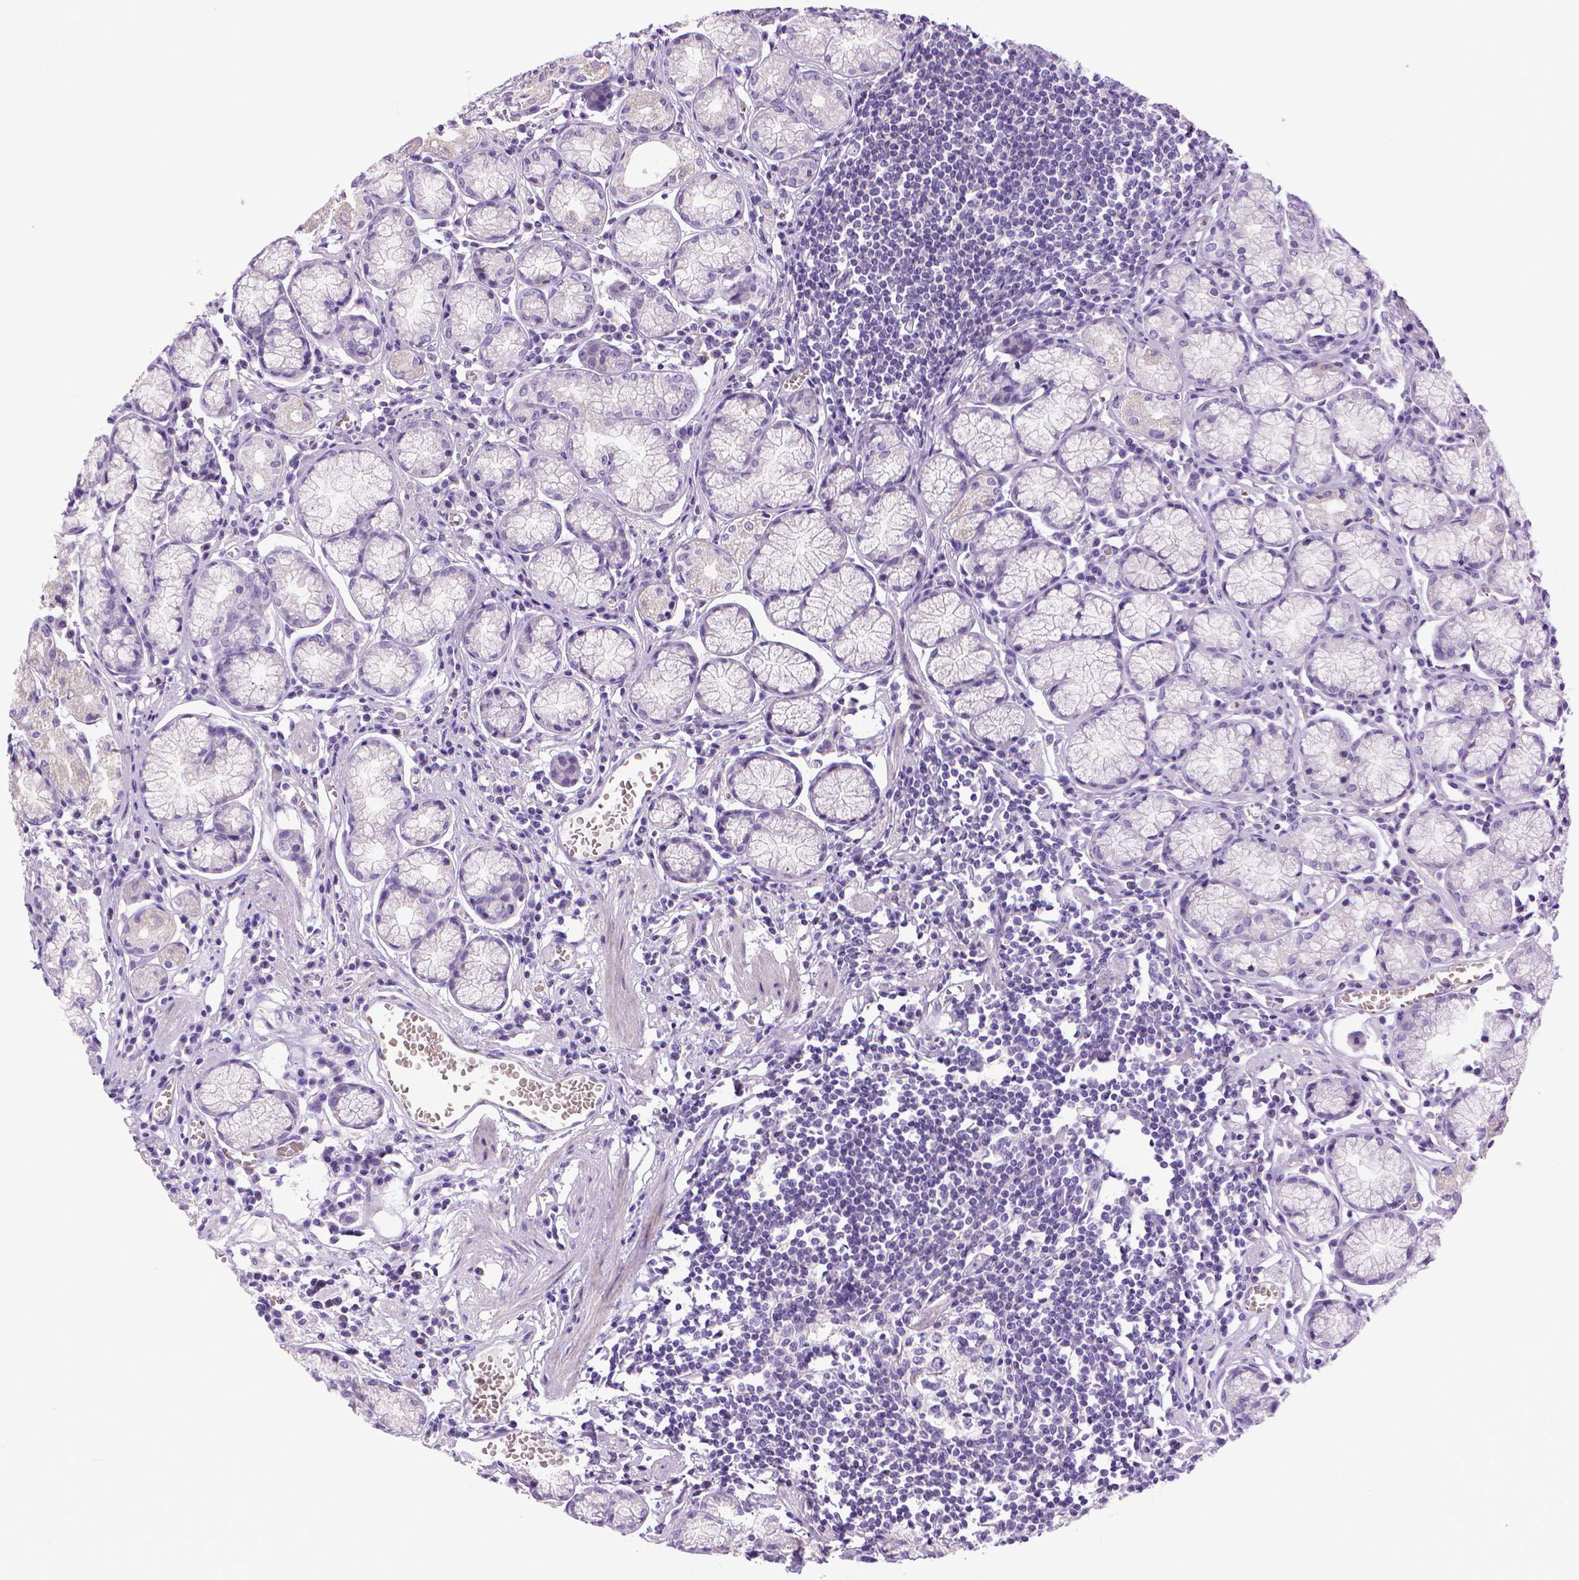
{"staining": {"intensity": "moderate", "quantity": "<25%", "location": "cytoplasmic/membranous"}, "tissue": "stomach", "cell_type": "Glandular cells", "image_type": "normal", "snomed": [{"axis": "morphology", "description": "Normal tissue, NOS"}, {"axis": "topography", "description": "Stomach"}], "caption": "Immunohistochemical staining of unremarkable stomach exhibits <25% levels of moderate cytoplasmic/membranous protein expression in approximately <25% of glandular cells. (Stains: DAB (3,3'-diaminobenzidine) in brown, nuclei in blue, Microscopy: brightfield microscopy at high magnification).", "gene": "BAAT", "patient": {"sex": "male", "age": 55}}